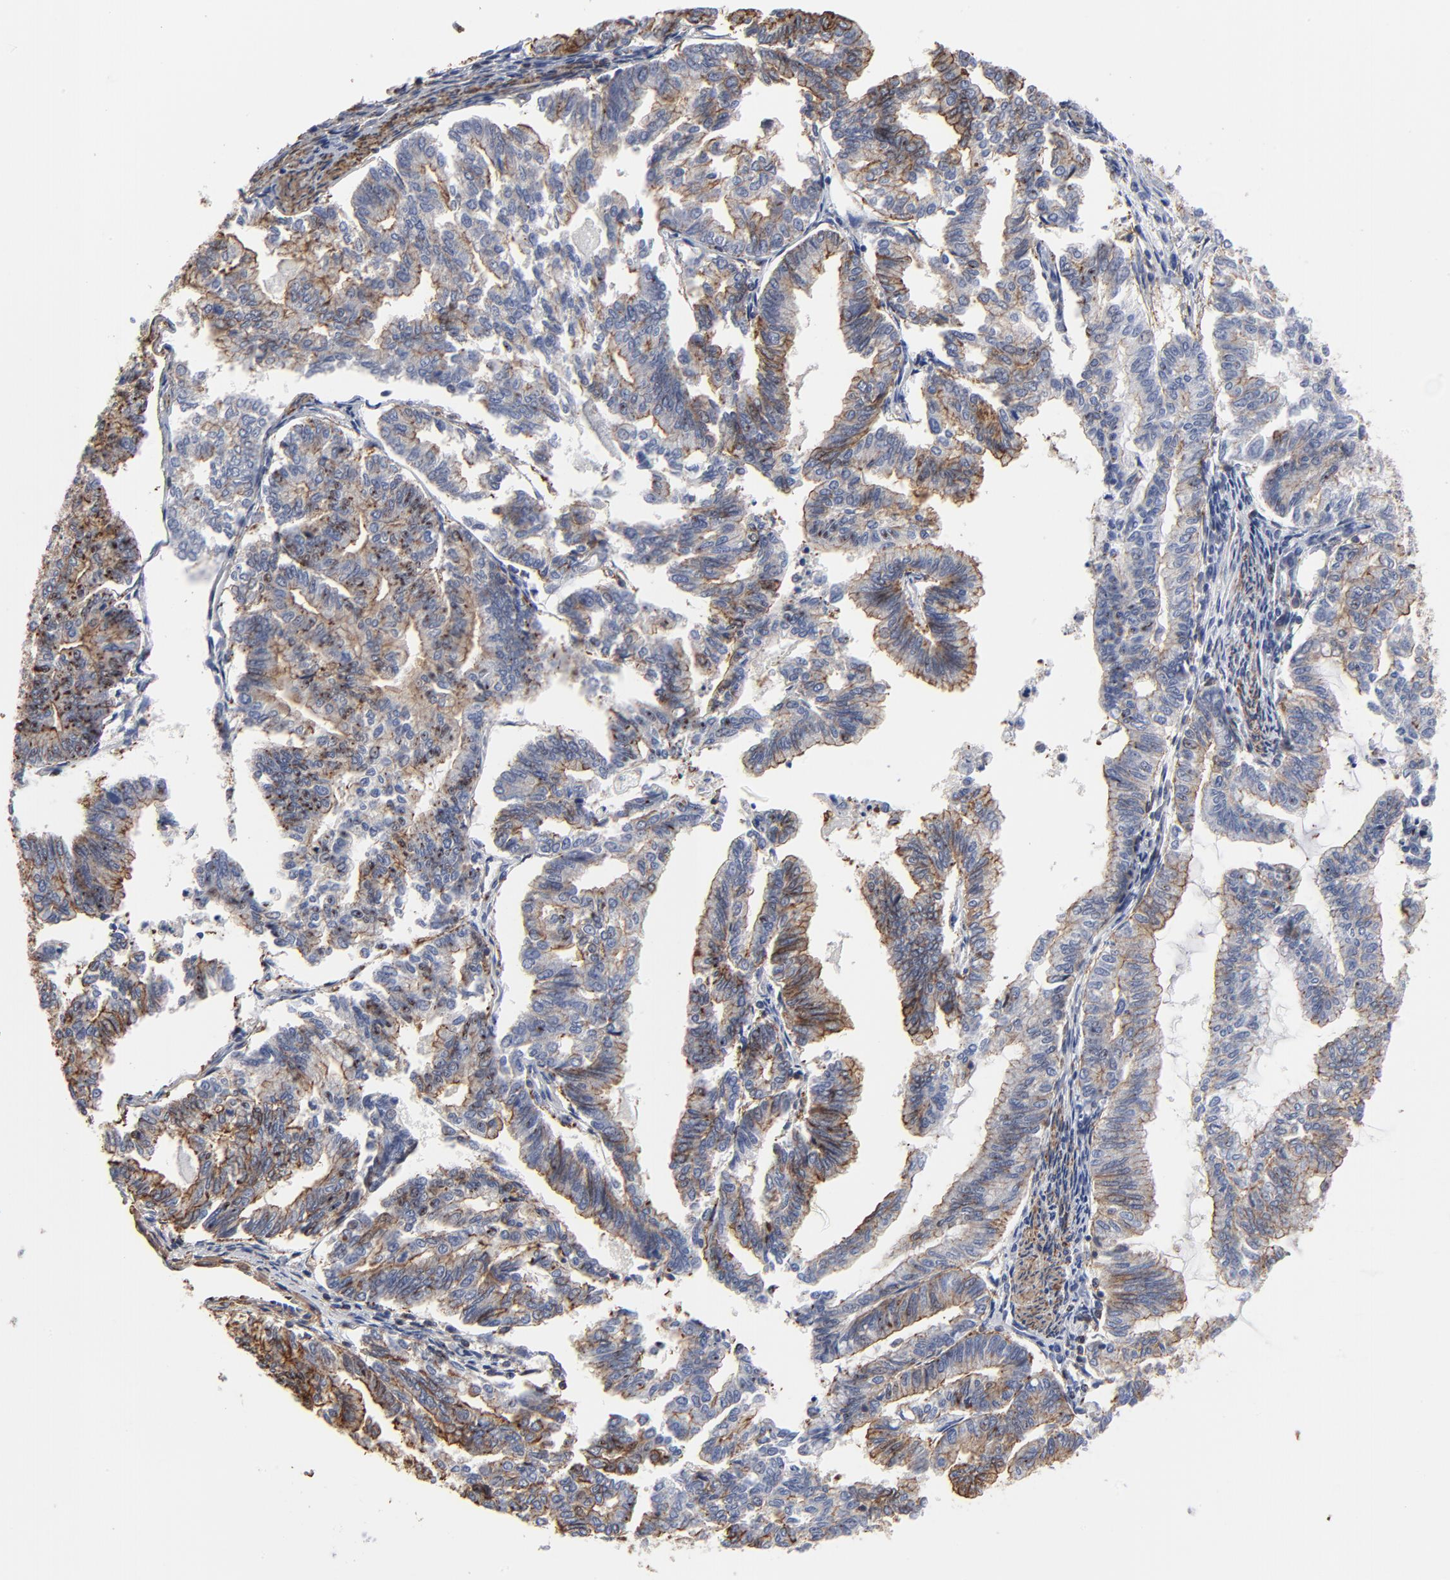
{"staining": {"intensity": "moderate", "quantity": "25%-75%", "location": "cytoplasmic/membranous"}, "tissue": "endometrial cancer", "cell_type": "Tumor cells", "image_type": "cancer", "snomed": [{"axis": "morphology", "description": "Adenocarcinoma, NOS"}, {"axis": "topography", "description": "Endometrium"}], "caption": "Immunohistochemical staining of adenocarcinoma (endometrial) displays moderate cytoplasmic/membranous protein expression in approximately 25%-75% of tumor cells.", "gene": "ACTA2", "patient": {"sex": "female", "age": 79}}